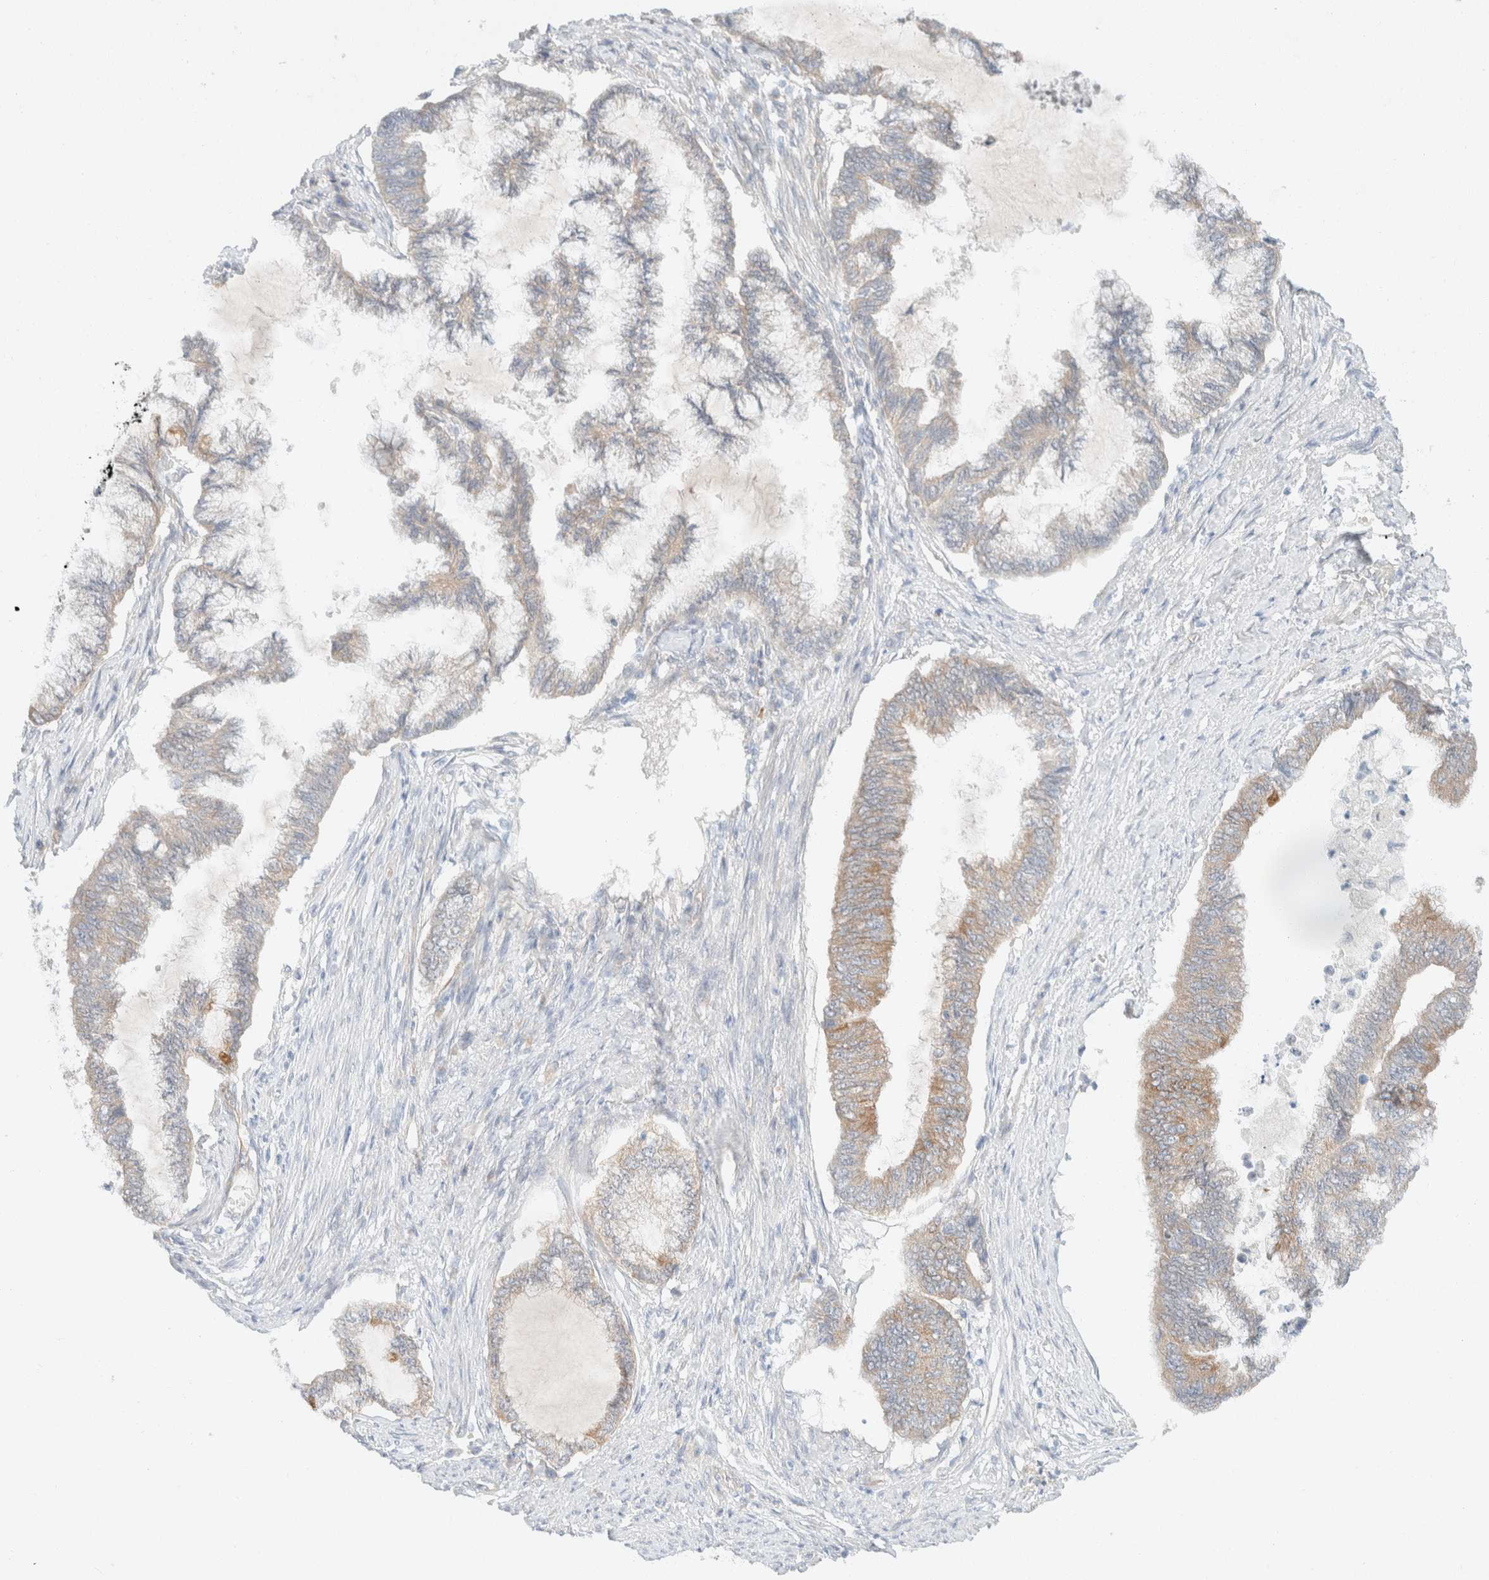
{"staining": {"intensity": "weak", "quantity": "<25%", "location": "cytoplasmic/membranous"}, "tissue": "endometrial cancer", "cell_type": "Tumor cells", "image_type": "cancer", "snomed": [{"axis": "morphology", "description": "Adenocarcinoma, NOS"}, {"axis": "topography", "description": "Endometrium"}], "caption": "DAB immunohistochemical staining of endometrial cancer (adenocarcinoma) exhibits no significant positivity in tumor cells. Brightfield microscopy of immunohistochemistry (IHC) stained with DAB (3,3'-diaminobenzidine) (brown) and hematoxylin (blue), captured at high magnification.", "gene": "CSNK1E", "patient": {"sex": "female", "age": 86}}